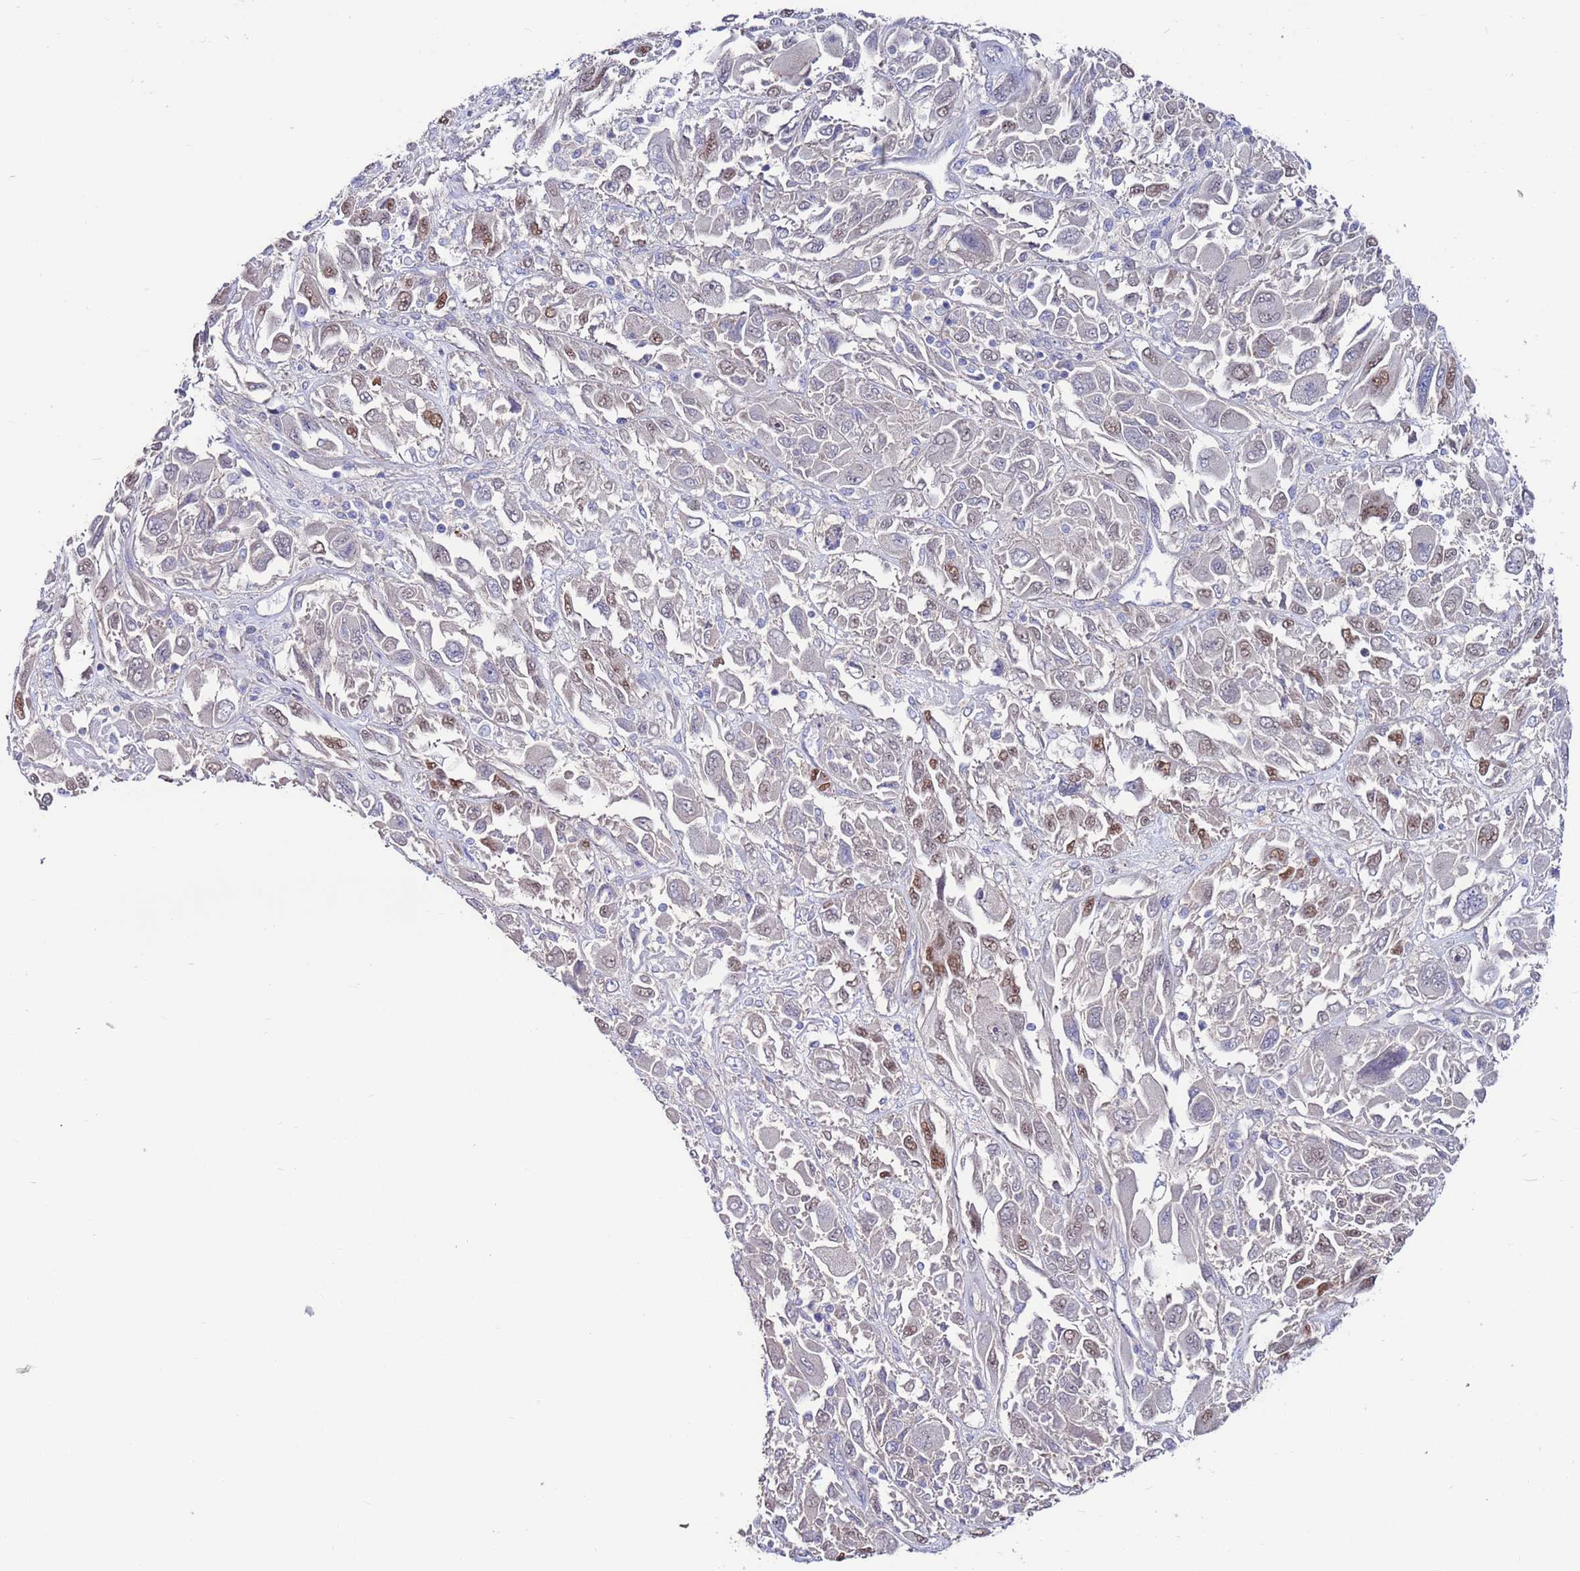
{"staining": {"intensity": "moderate", "quantity": "<25%", "location": "nuclear"}, "tissue": "melanoma", "cell_type": "Tumor cells", "image_type": "cancer", "snomed": [{"axis": "morphology", "description": "Malignant melanoma, NOS"}, {"axis": "topography", "description": "Skin"}], "caption": "Immunohistochemical staining of human malignant melanoma shows moderate nuclear protein expression in about <25% of tumor cells.", "gene": "KRTCAP3", "patient": {"sex": "female", "age": 91}}